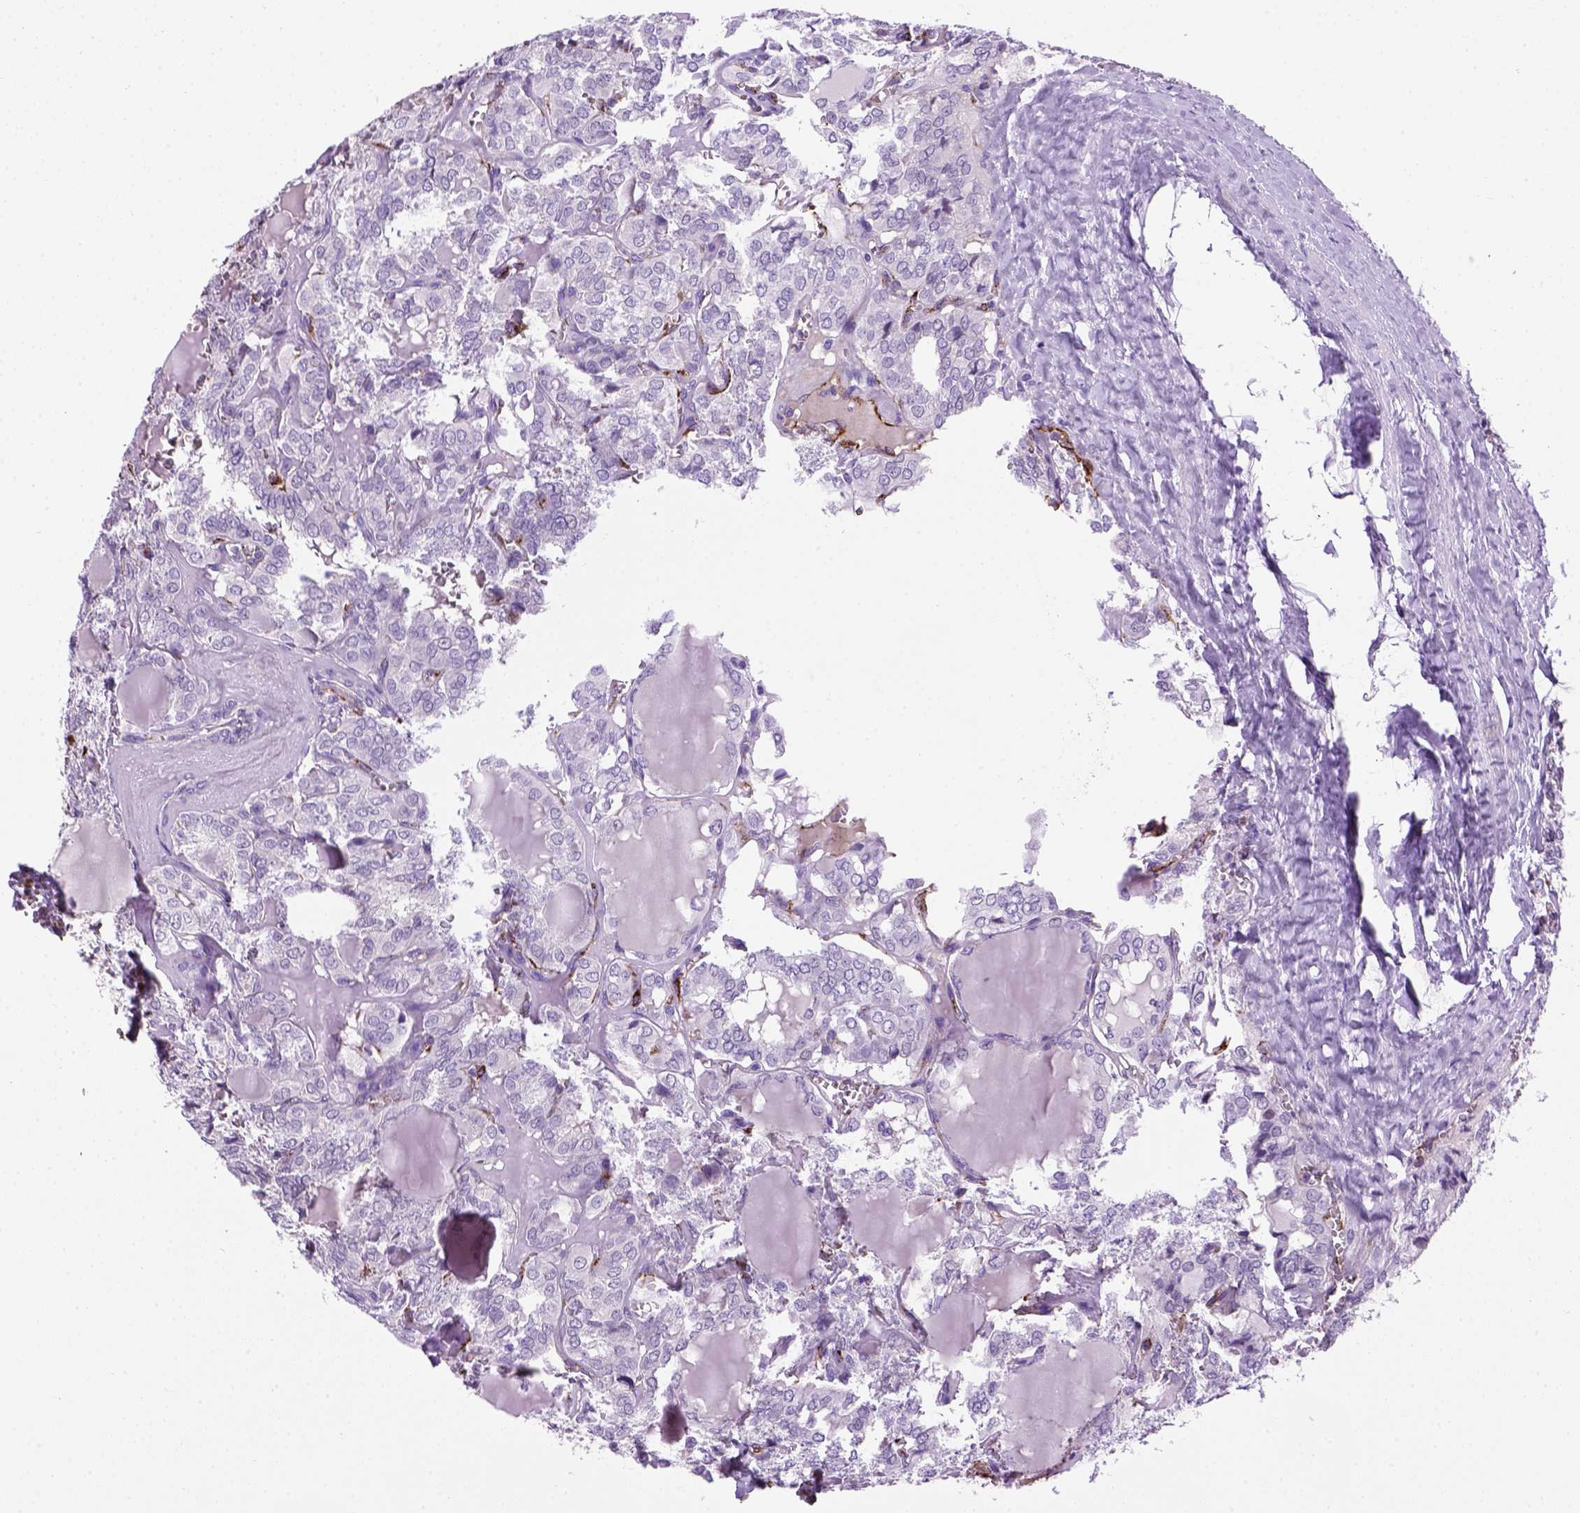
{"staining": {"intensity": "negative", "quantity": "none", "location": "none"}, "tissue": "thyroid cancer", "cell_type": "Tumor cells", "image_type": "cancer", "snomed": [{"axis": "morphology", "description": "Papillary adenocarcinoma, NOS"}, {"axis": "topography", "description": "Thyroid gland"}], "caption": "Thyroid cancer (papillary adenocarcinoma) stained for a protein using immunohistochemistry shows no positivity tumor cells.", "gene": "VWF", "patient": {"sex": "female", "age": 41}}